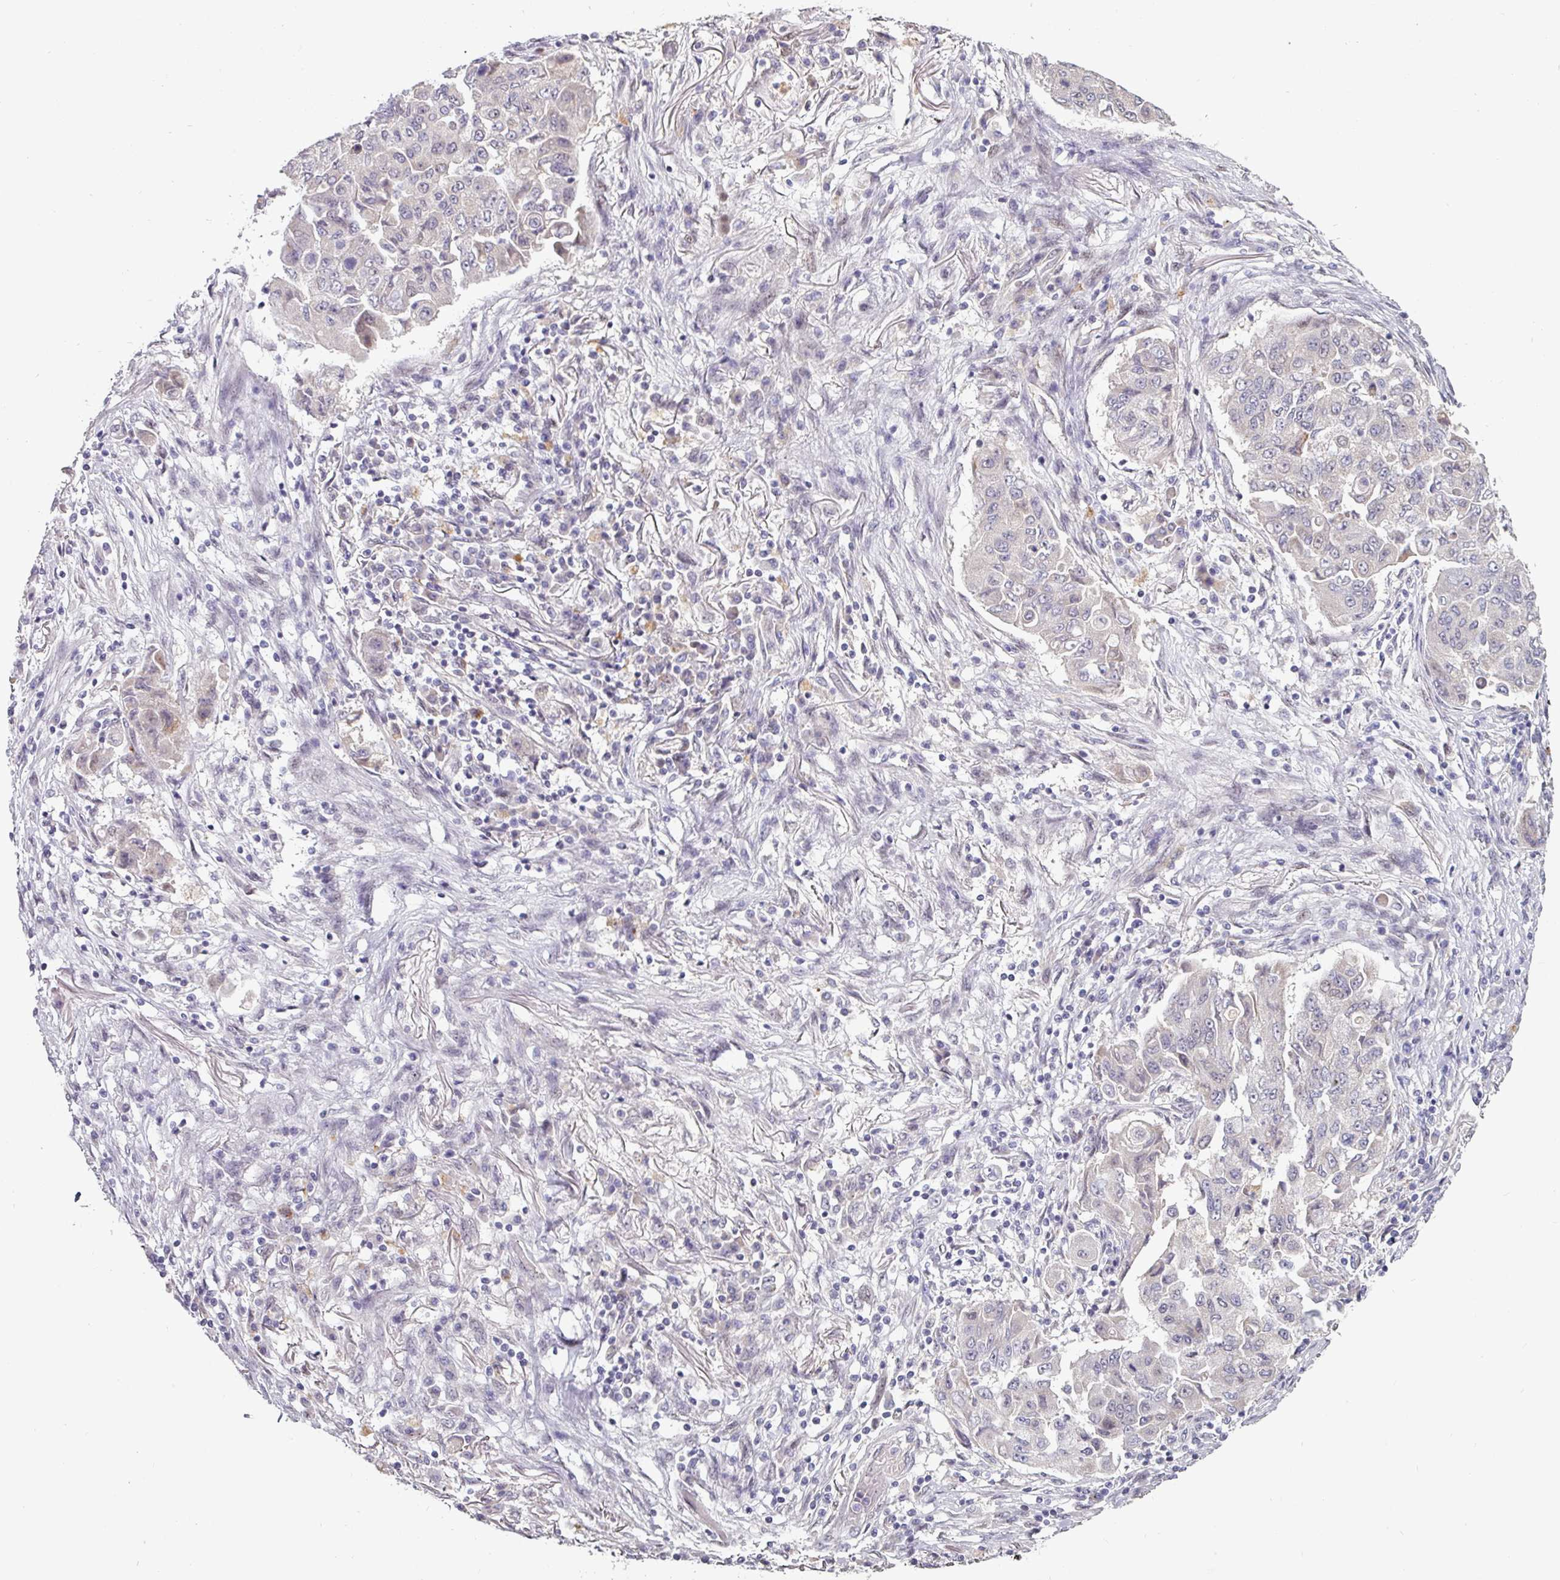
{"staining": {"intensity": "negative", "quantity": "none", "location": "none"}, "tissue": "lung cancer", "cell_type": "Tumor cells", "image_type": "cancer", "snomed": [{"axis": "morphology", "description": "Squamous cell carcinoma, NOS"}, {"axis": "topography", "description": "Lung"}], "caption": "High power microscopy photomicrograph of an immunohistochemistry (IHC) histopathology image of lung squamous cell carcinoma, revealing no significant staining in tumor cells.", "gene": "SWSAP1", "patient": {"sex": "male", "age": 74}}